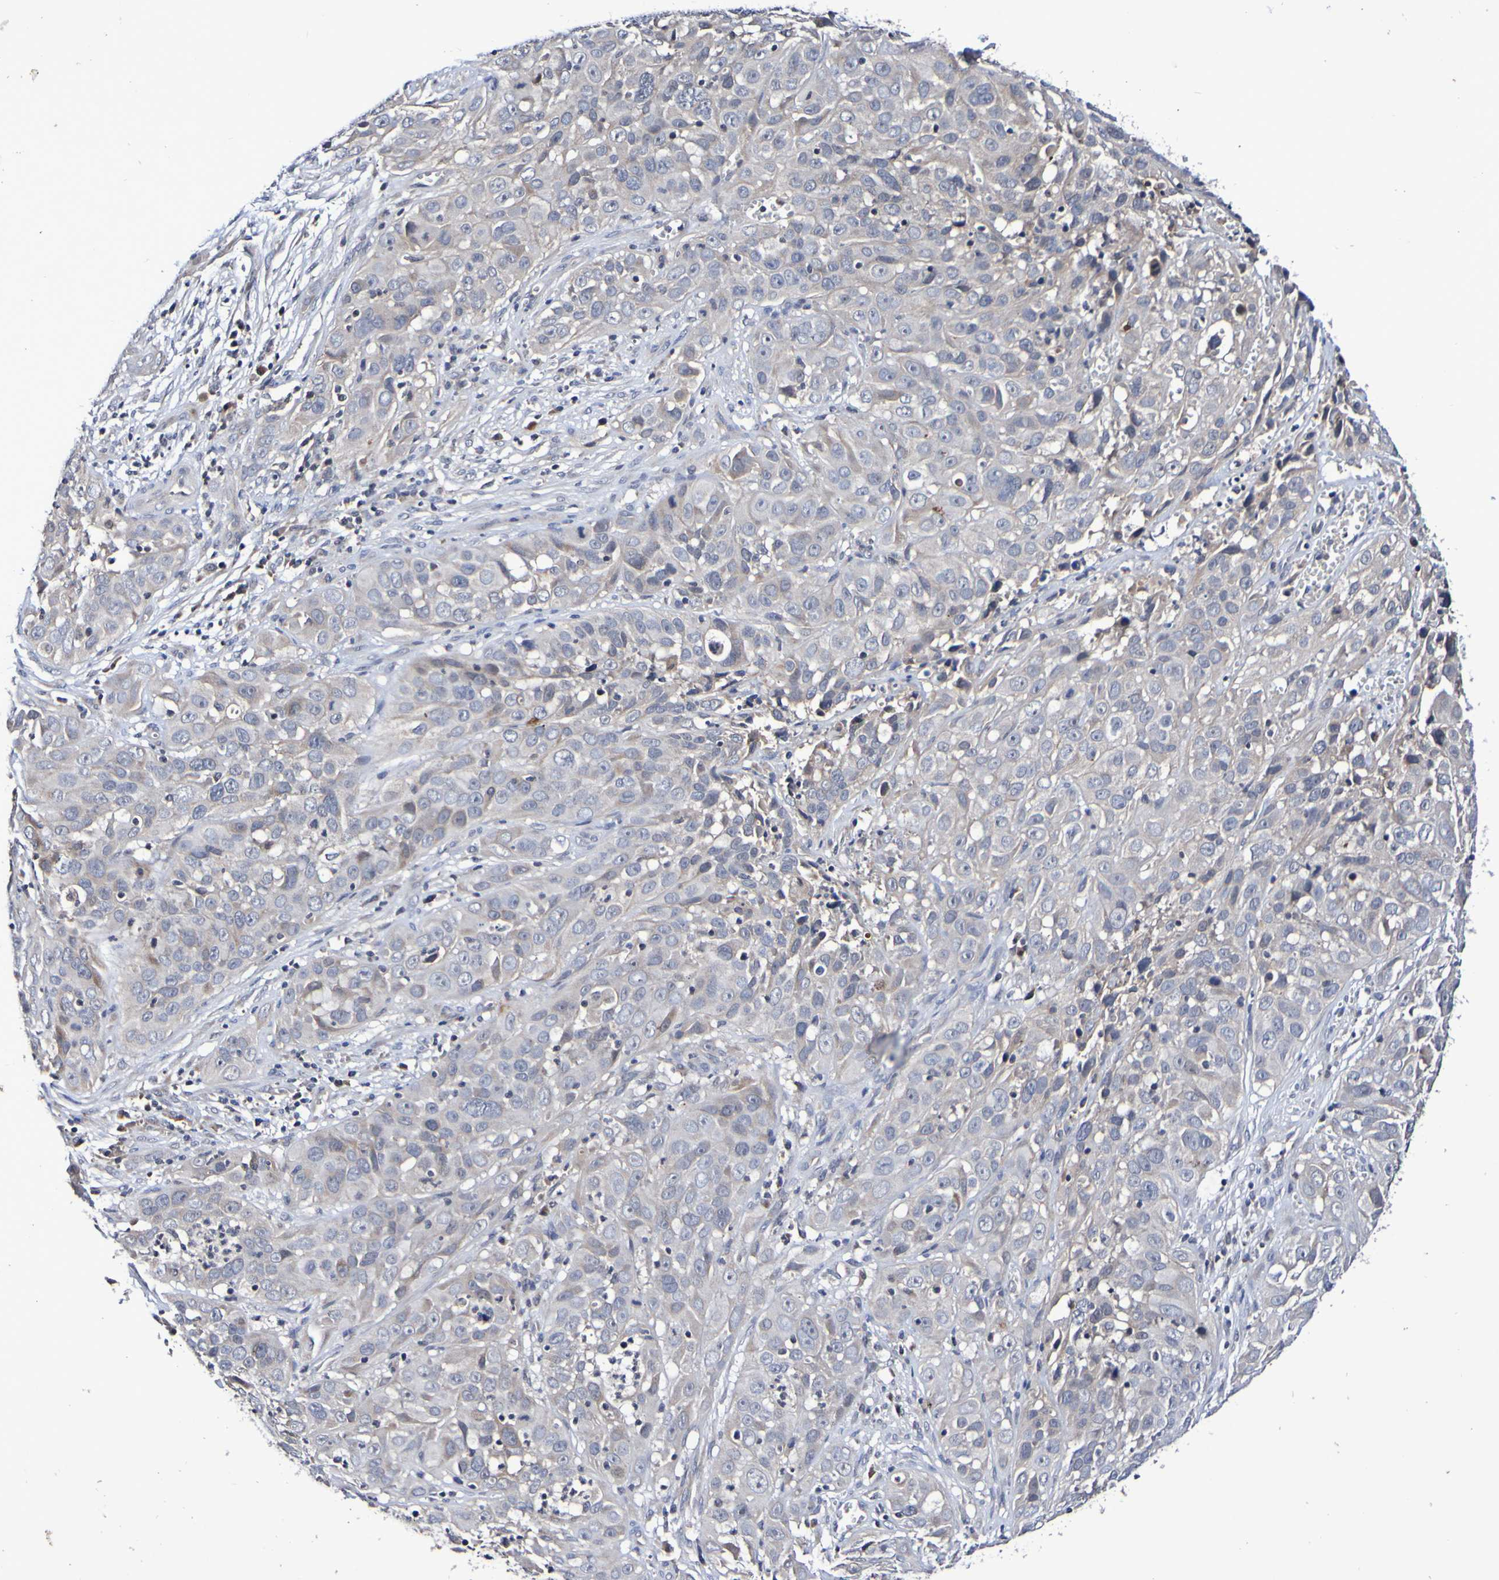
{"staining": {"intensity": "weak", "quantity": "25%-75%", "location": "cytoplasmic/membranous,nuclear"}, "tissue": "cervical cancer", "cell_type": "Tumor cells", "image_type": "cancer", "snomed": [{"axis": "morphology", "description": "Squamous cell carcinoma, NOS"}, {"axis": "topography", "description": "Cervix"}], "caption": "This micrograph demonstrates IHC staining of human squamous cell carcinoma (cervical), with low weak cytoplasmic/membranous and nuclear positivity in approximately 25%-75% of tumor cells.", "gene": "PTP4A2", "patient": {"sex": "female", "age": 32}}